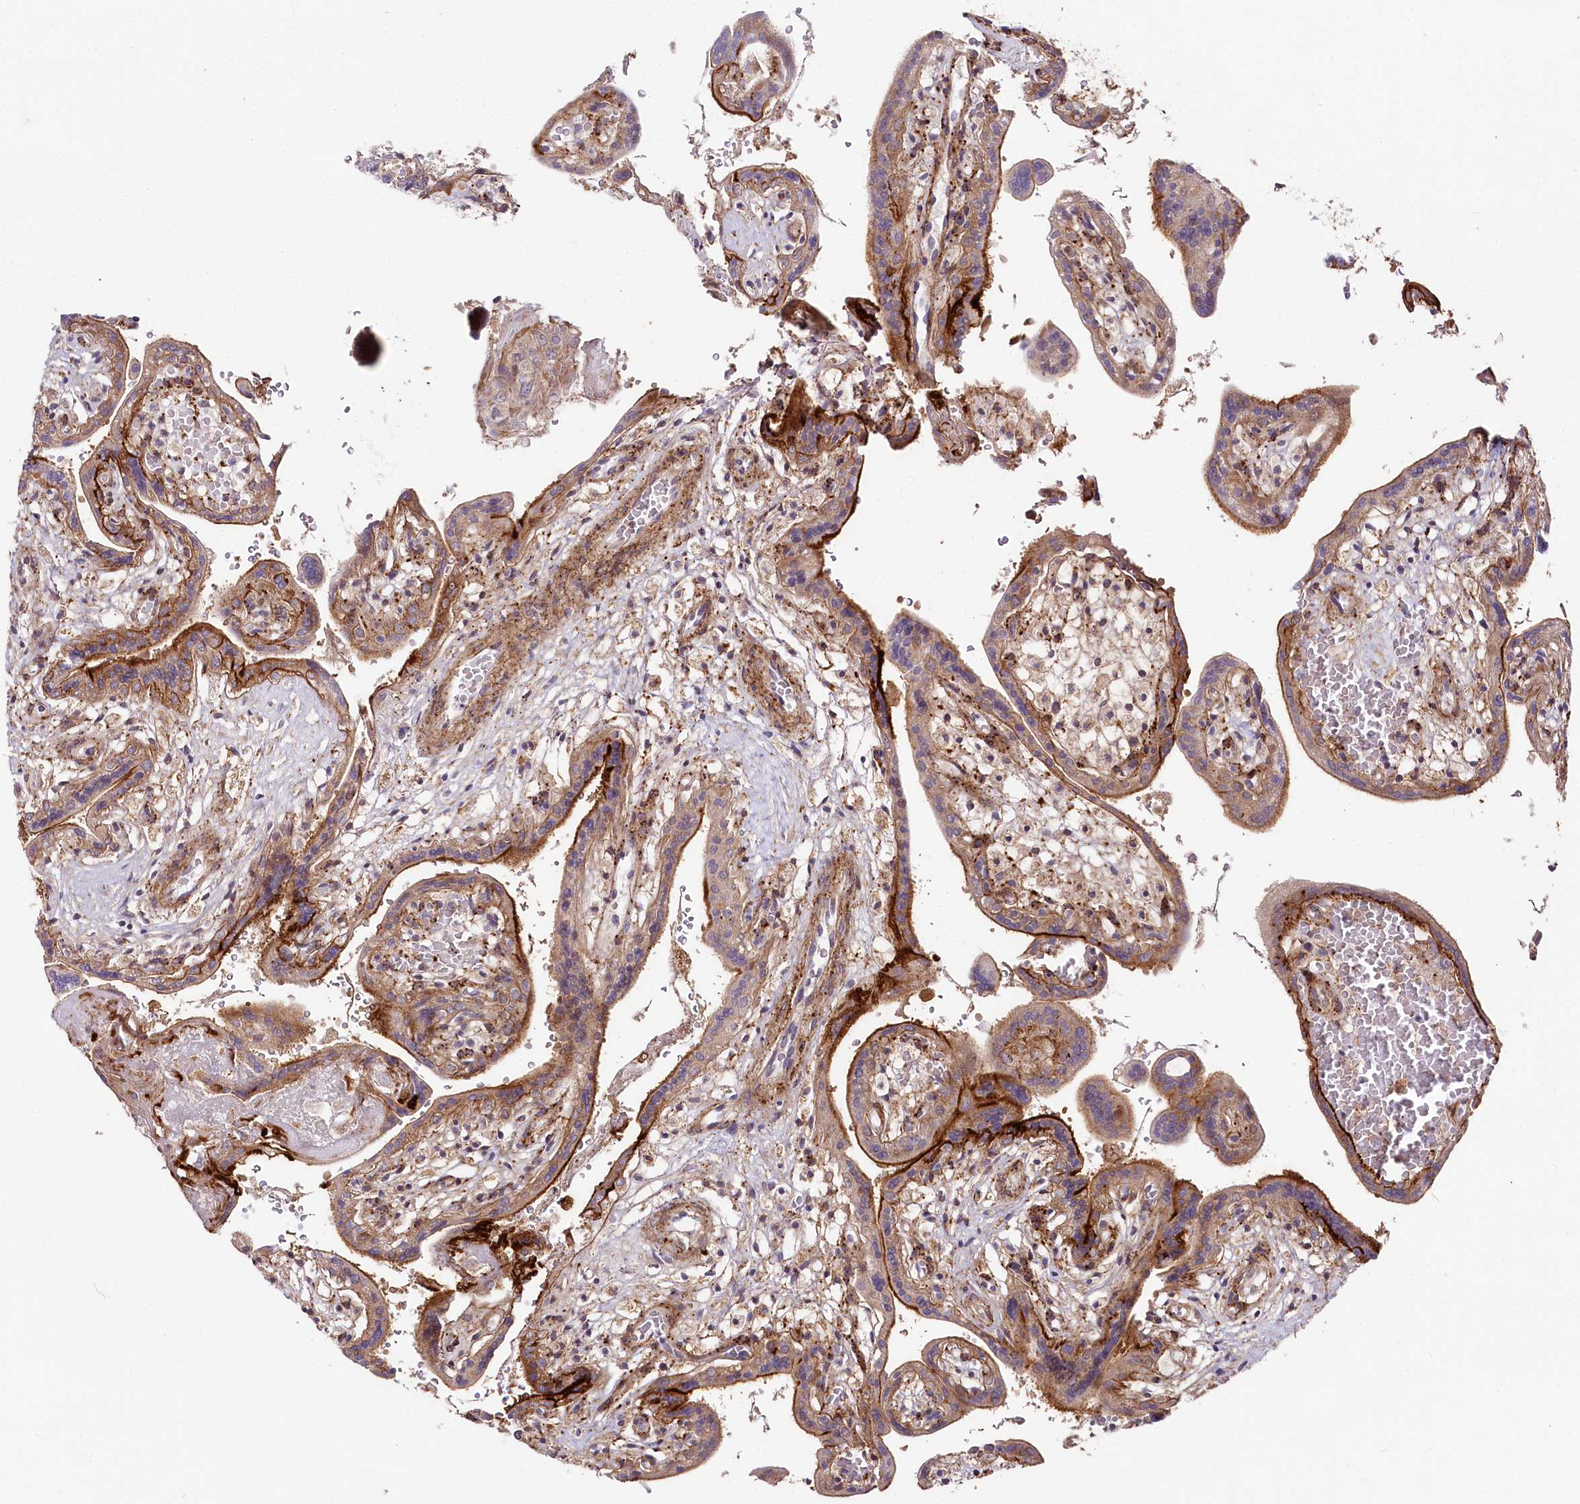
{"staining": {"intensity": "moderate", "quantity": ">75%", "location": "cytoplasmic/membranous"}, "tissue": "placenta", "cell_type": "Trophoblastic cells", "image_type": "normal", "snomed": [{"axis": "morphology", "description": "Normal tissue, NOS"}, {"axis": "topography", "description": "Placenta"}], "caption": "Human placenta stained with a brown dye exhibits moderate cytoplasmic/membranous positive positivity in about >75% of trophoblastic cells.", "gene": "PHLDB1", "patient": {"sex": "female", "age": 37}}